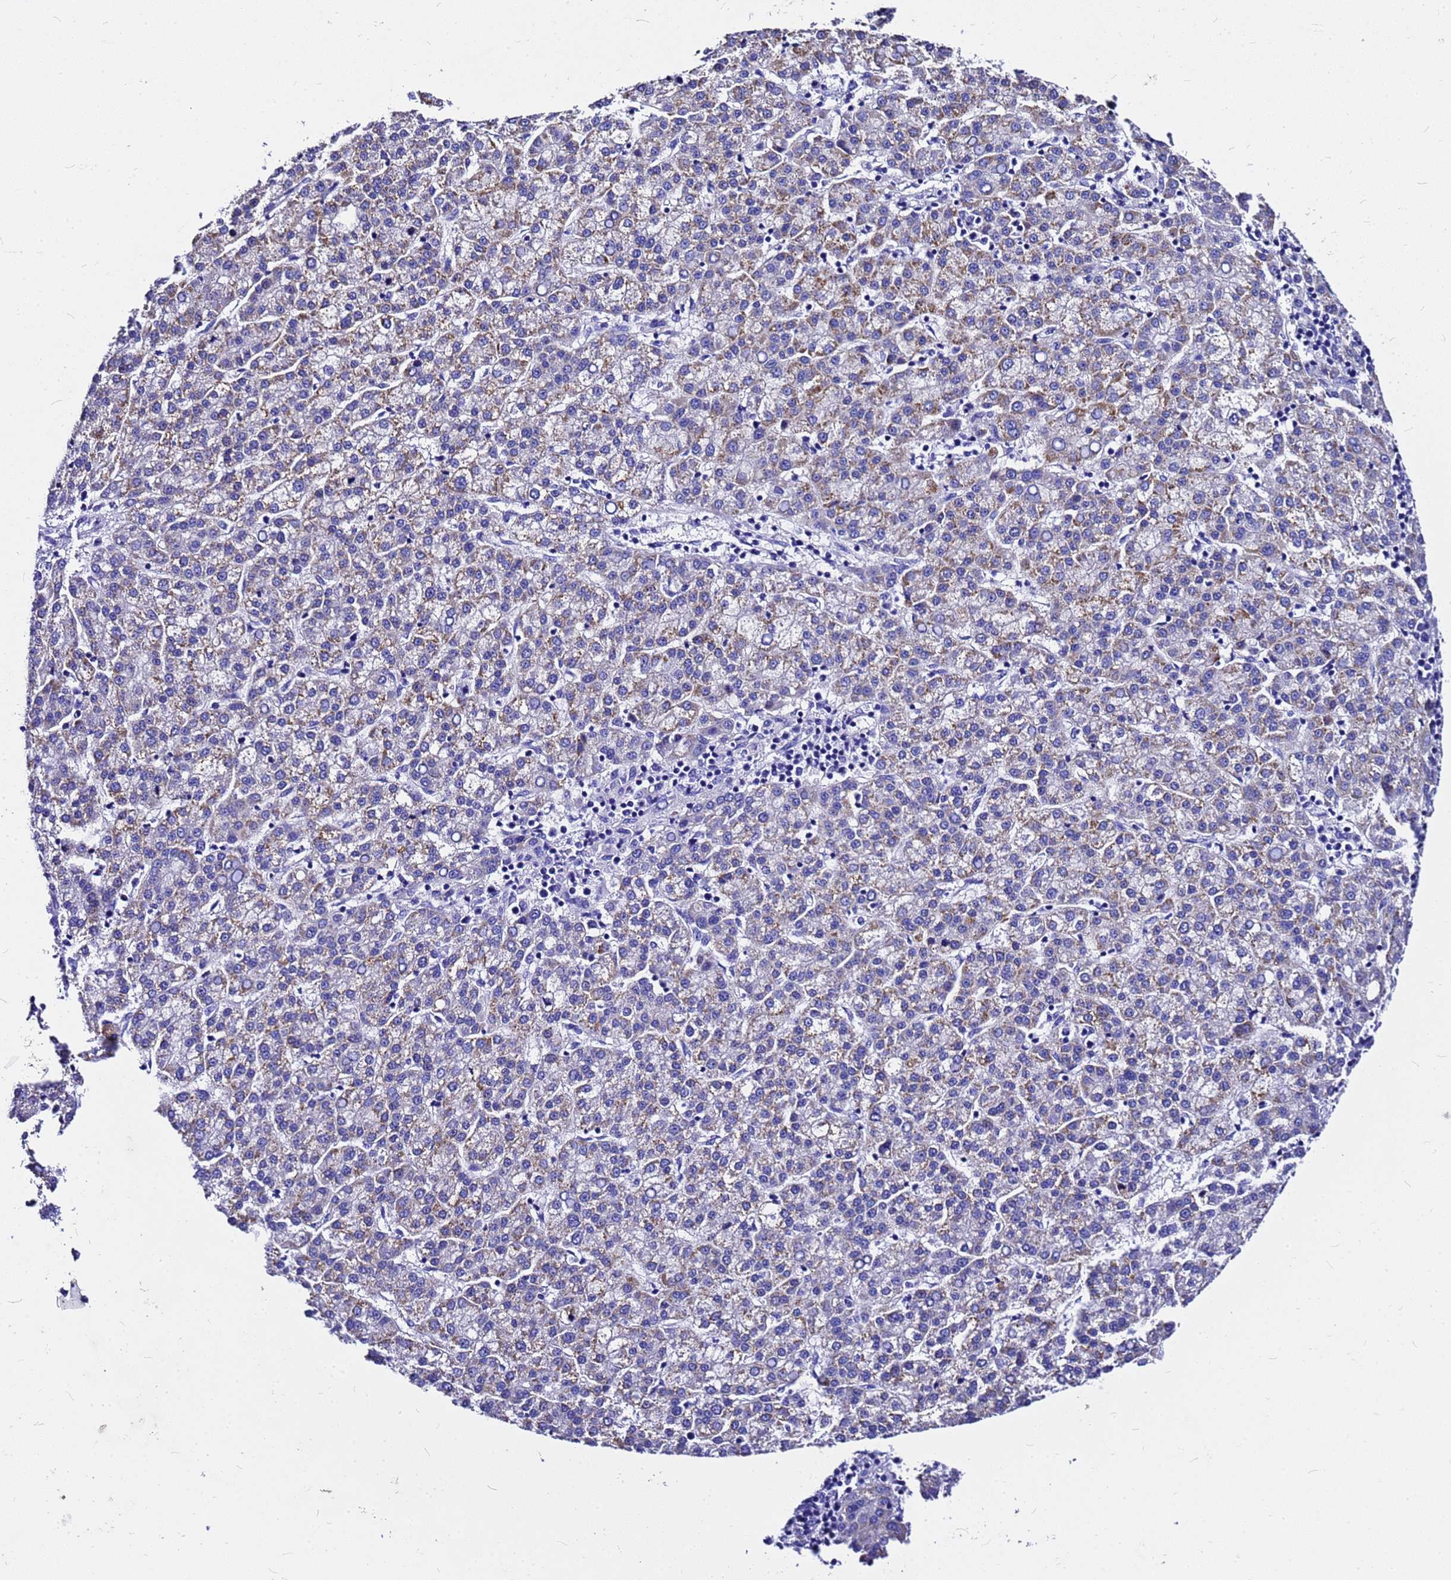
{"staining": {"intensity": "moderate", "quantity": "25%-75%", "location": "cytoplasmic/membranous"}, "tissue": "liver cancer", "cell_type": "Tumor cells", "image_type": "cancer", "snomed": [{"axis": "morphology", "description": "Carcinoma, Hepatocellular, NOS"}, {"axis": "topography", "description": "Liver"}], "caption": "A brown stain shows moderate cytoplasmic/membranous positivity of a protein in human liver cancer (hepatocellular carcinoma) tumor cells. The protein of interest is shown in brown color, while the nuclei are stained blue.", "gene": "HERC4", "patient": {"sex": "female", "age": 58}}